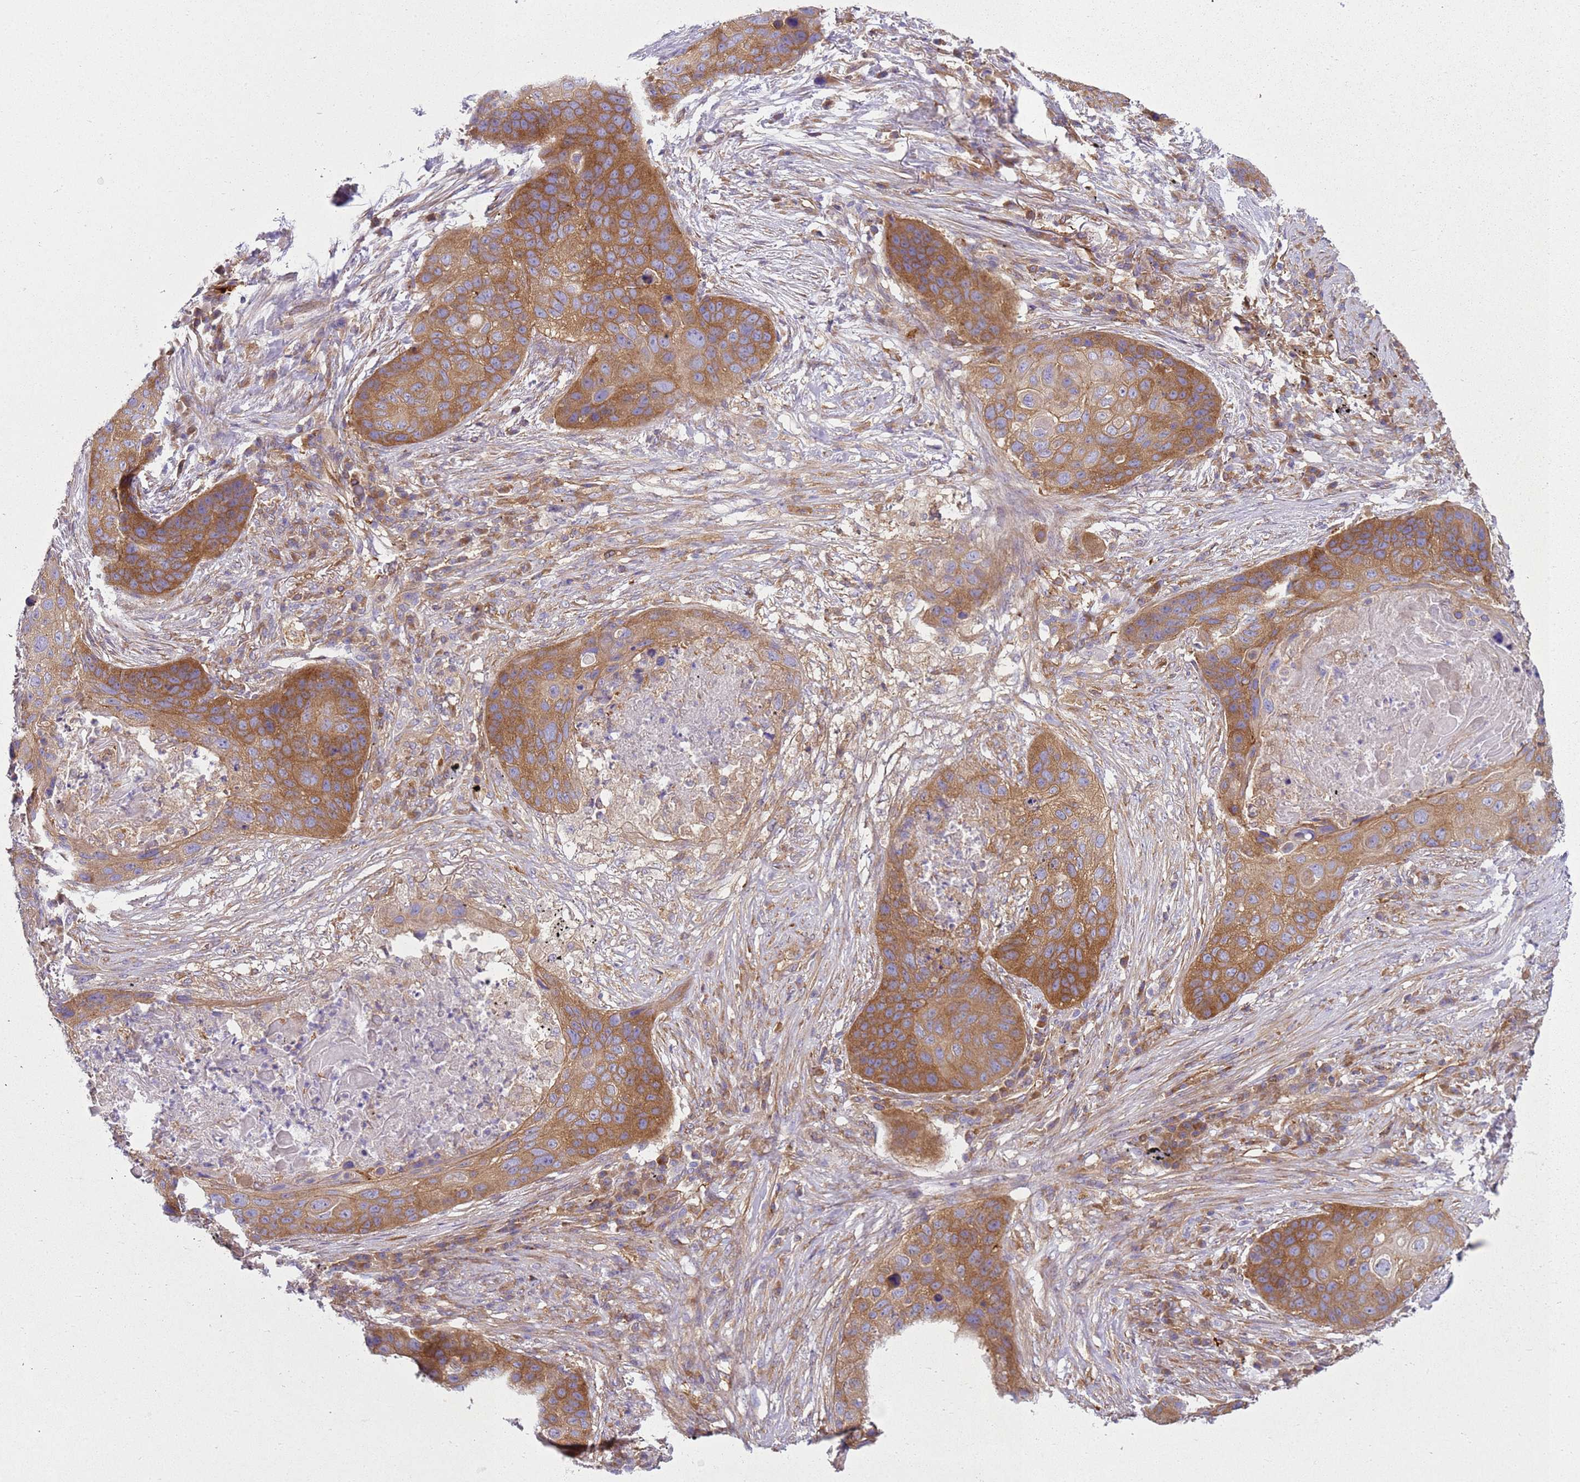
{"staining": {"intensity": "moderate", "quantity": ">75%", "location": "cytoplasmic/membranous"}, "tissue": "lung cancer", "cell_type": "Tumor cells", "image_type": "cancer", "snomed": [{"axis": "morphology", "description": "Squamous cell carcinoma, NOS"}, {"axis": "topography", "description": "Lung"}], "caption": "A brown stain highlights moderate cytoplasmic/membranous staining of a protein in squamous cell carcinoma (lung) tumor cells.", "gene": "SNX21", "patient": {"sex": "female", "age": 63}}